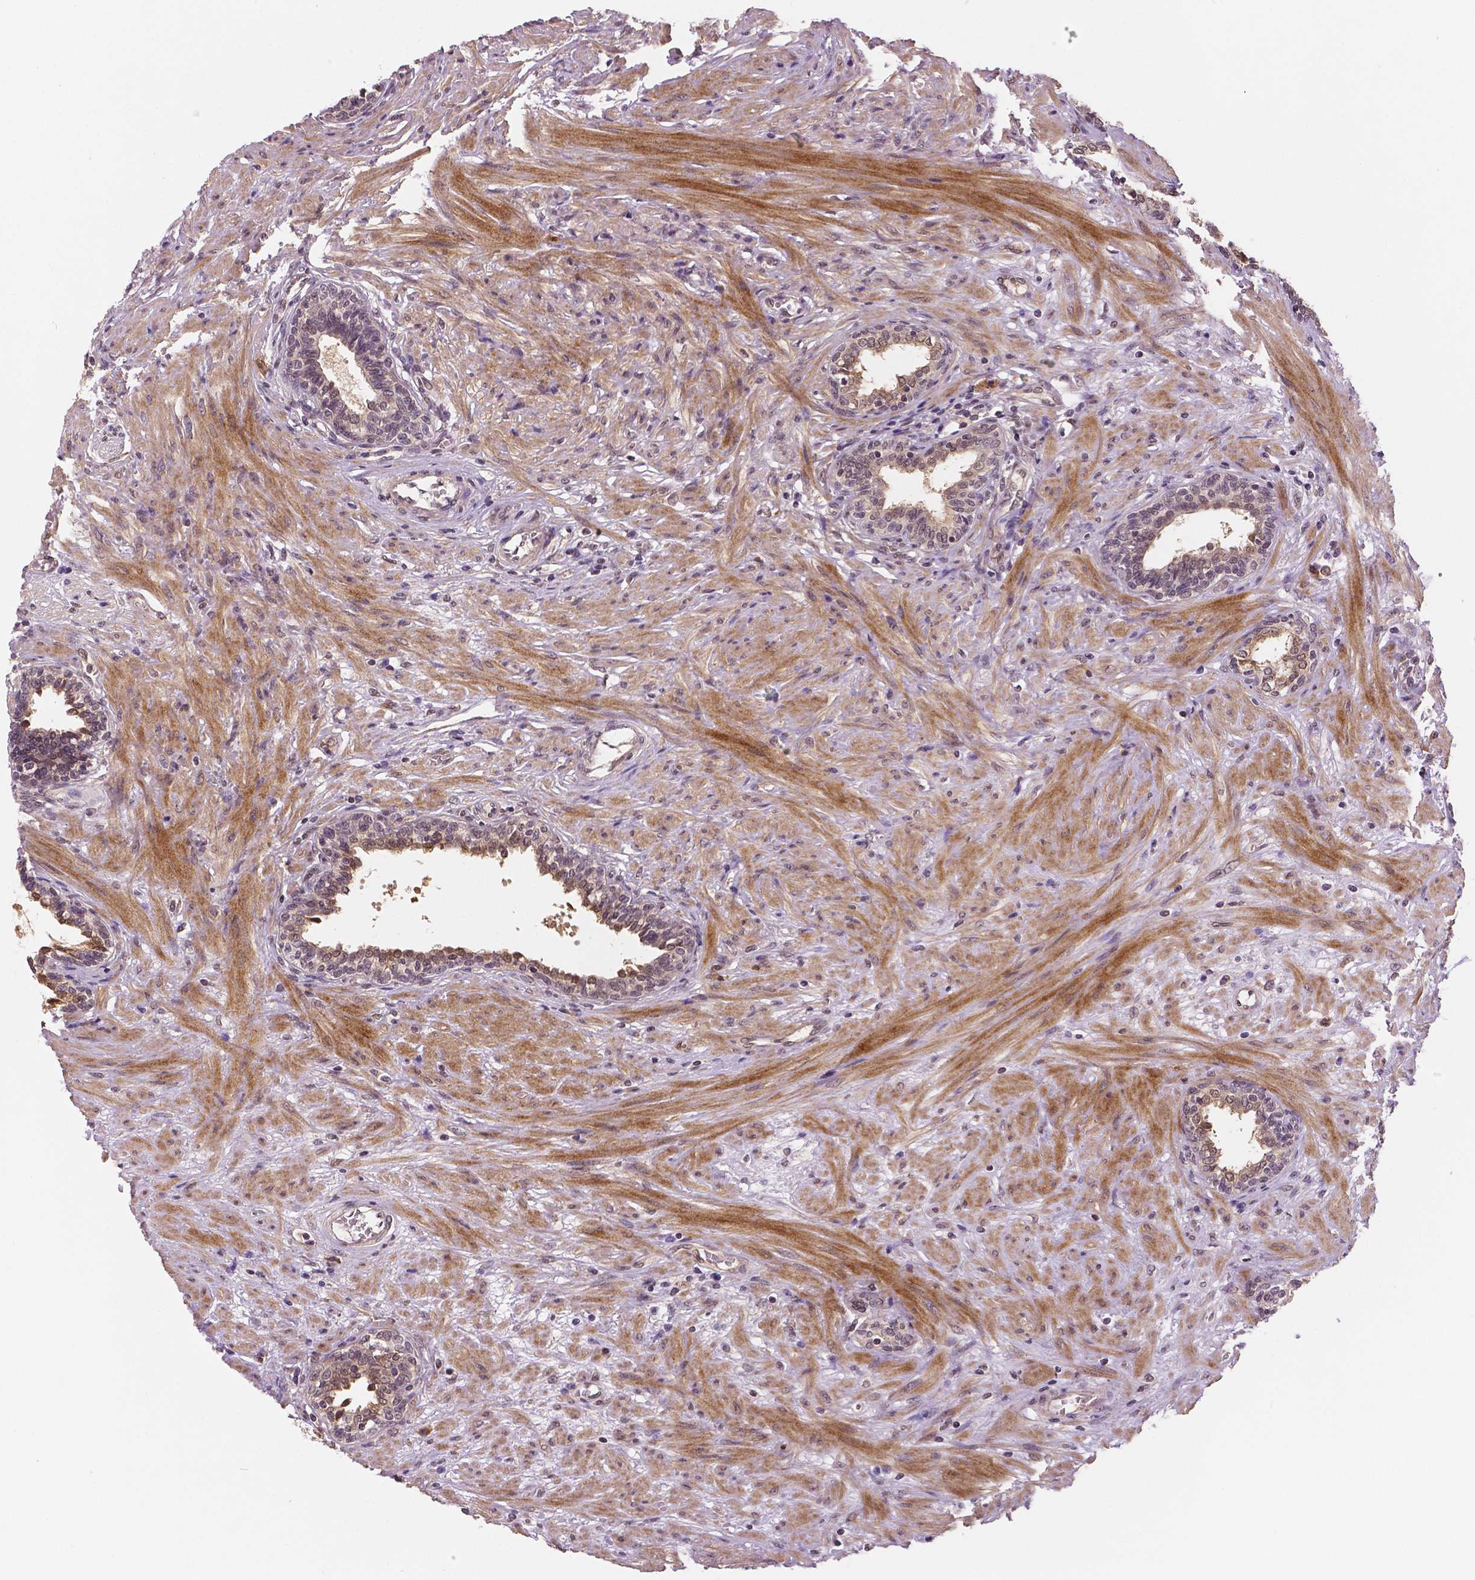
{"staining": {"intensity": "weak", "quantity": "<25%", "location": "cytoplasmic/membranous,nuclear"}, "tissue": "prostate", "cell_type": "Glandular cells", "image_type": "normal", "snomed": [{"axis": "morphology", "description": "Normal tissue, NOS"}, {"axis": "topography", "description": "Prostate"}], "caption": "DAB (3,3'-diaminobenzidine) immunohistochemical staining of benign human prostate reveals no significant expression in glandular cells.", "gene": "STAT3", "patient": {"sex": "male", "age": 55}}